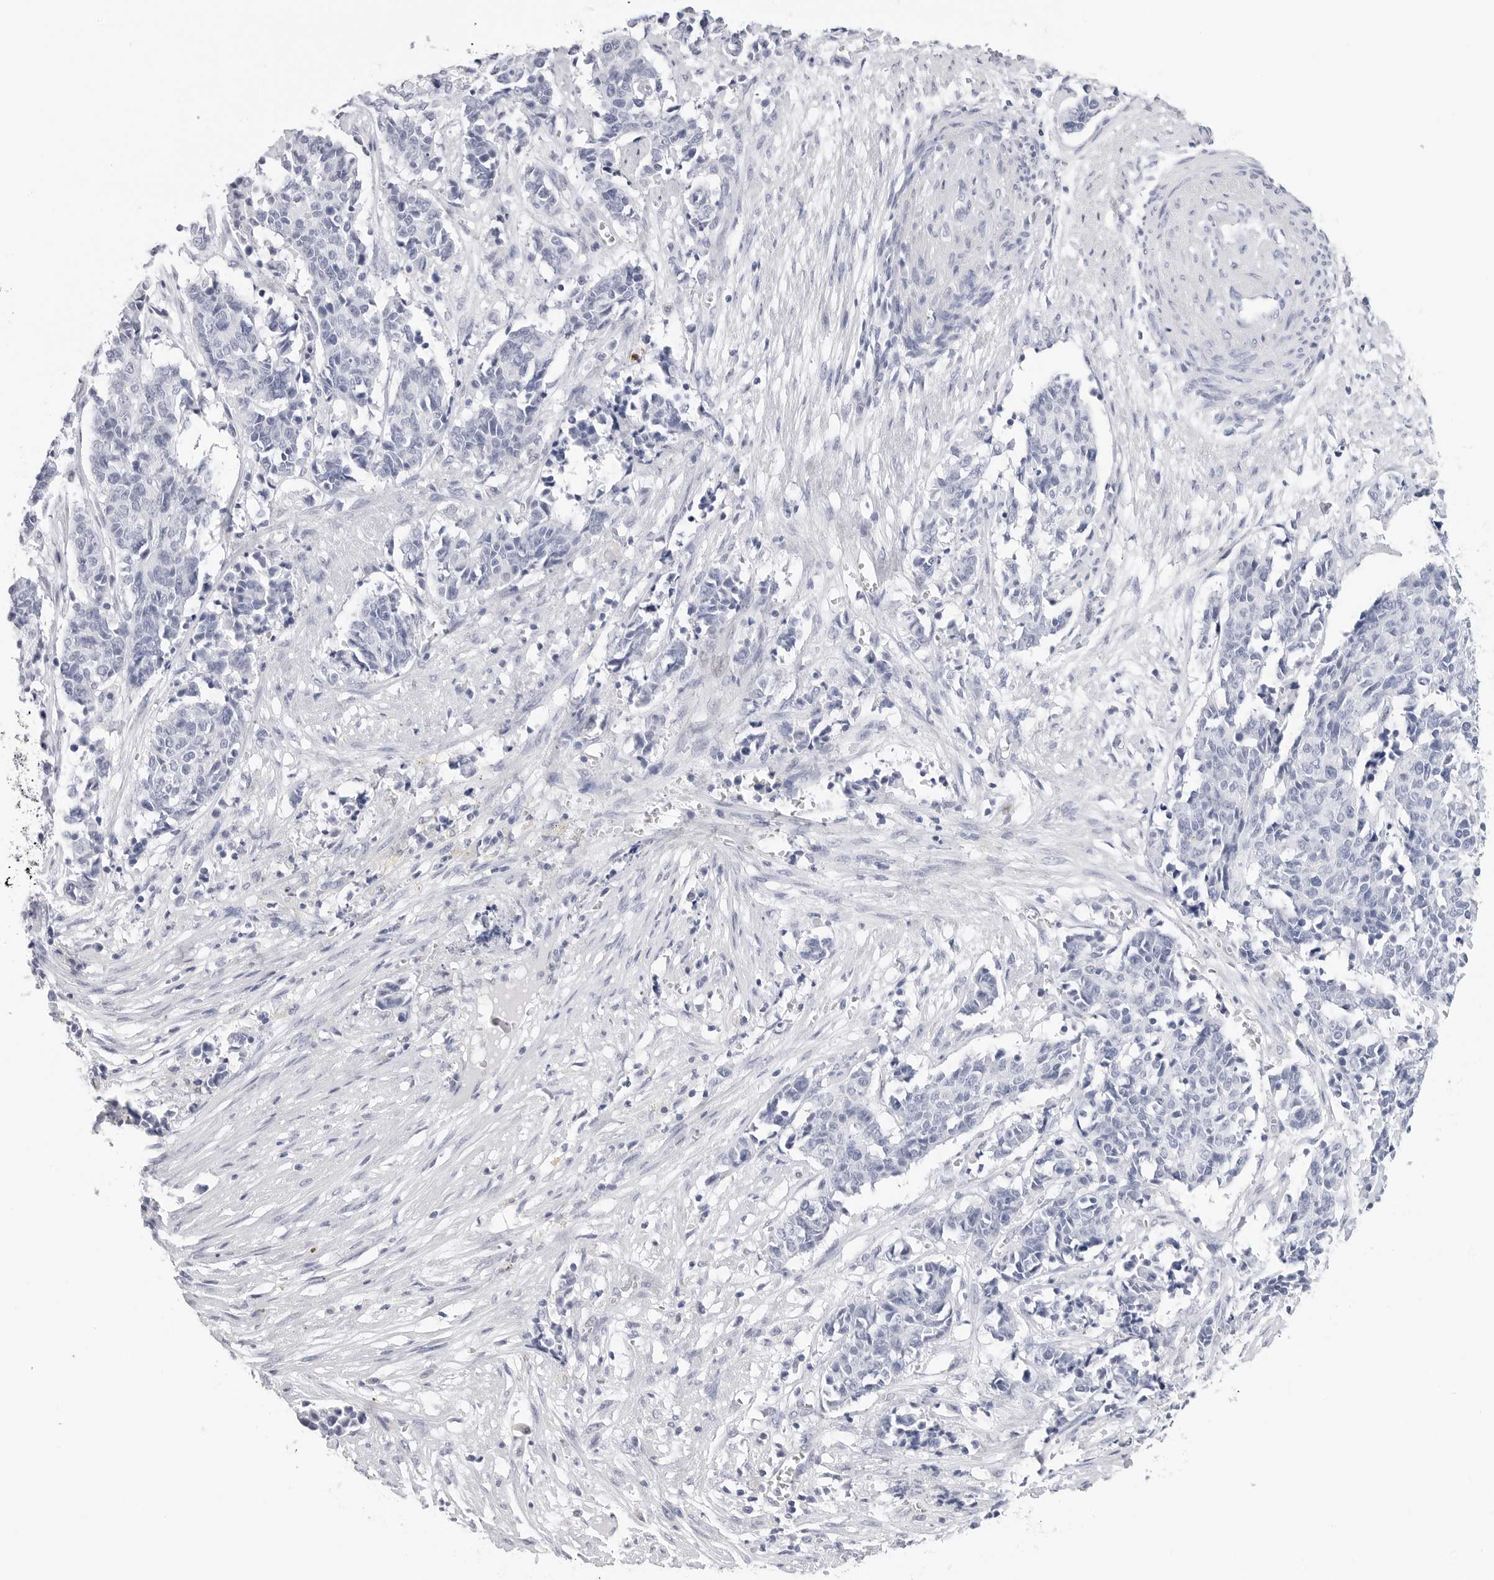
{"staining": {"intensity": "negative", "quantity": "none", "location": "none"}, "tissue": "cervical cancer", "cell_type": "Tumor cells", "image_type": "cancer", "snomed": [{"axis": "morphology", "description": "Normal tissue, NOS"}, {"axis": "morphology", "description": "Squamous cell carcinoma, NOS"}, {"axis": "topography", "description": "Cervix"}], "caption": "Cervical cancer was stained to show a protein in brown. There is no significant positivity in tumor cells. (DAB (3,3'-diaminobenzidine) immunohistochemistry (IHC) with hematoxylin counter stain).", "gene": "SLC19A1", "patient": {"sex": "female", "age": 35}}